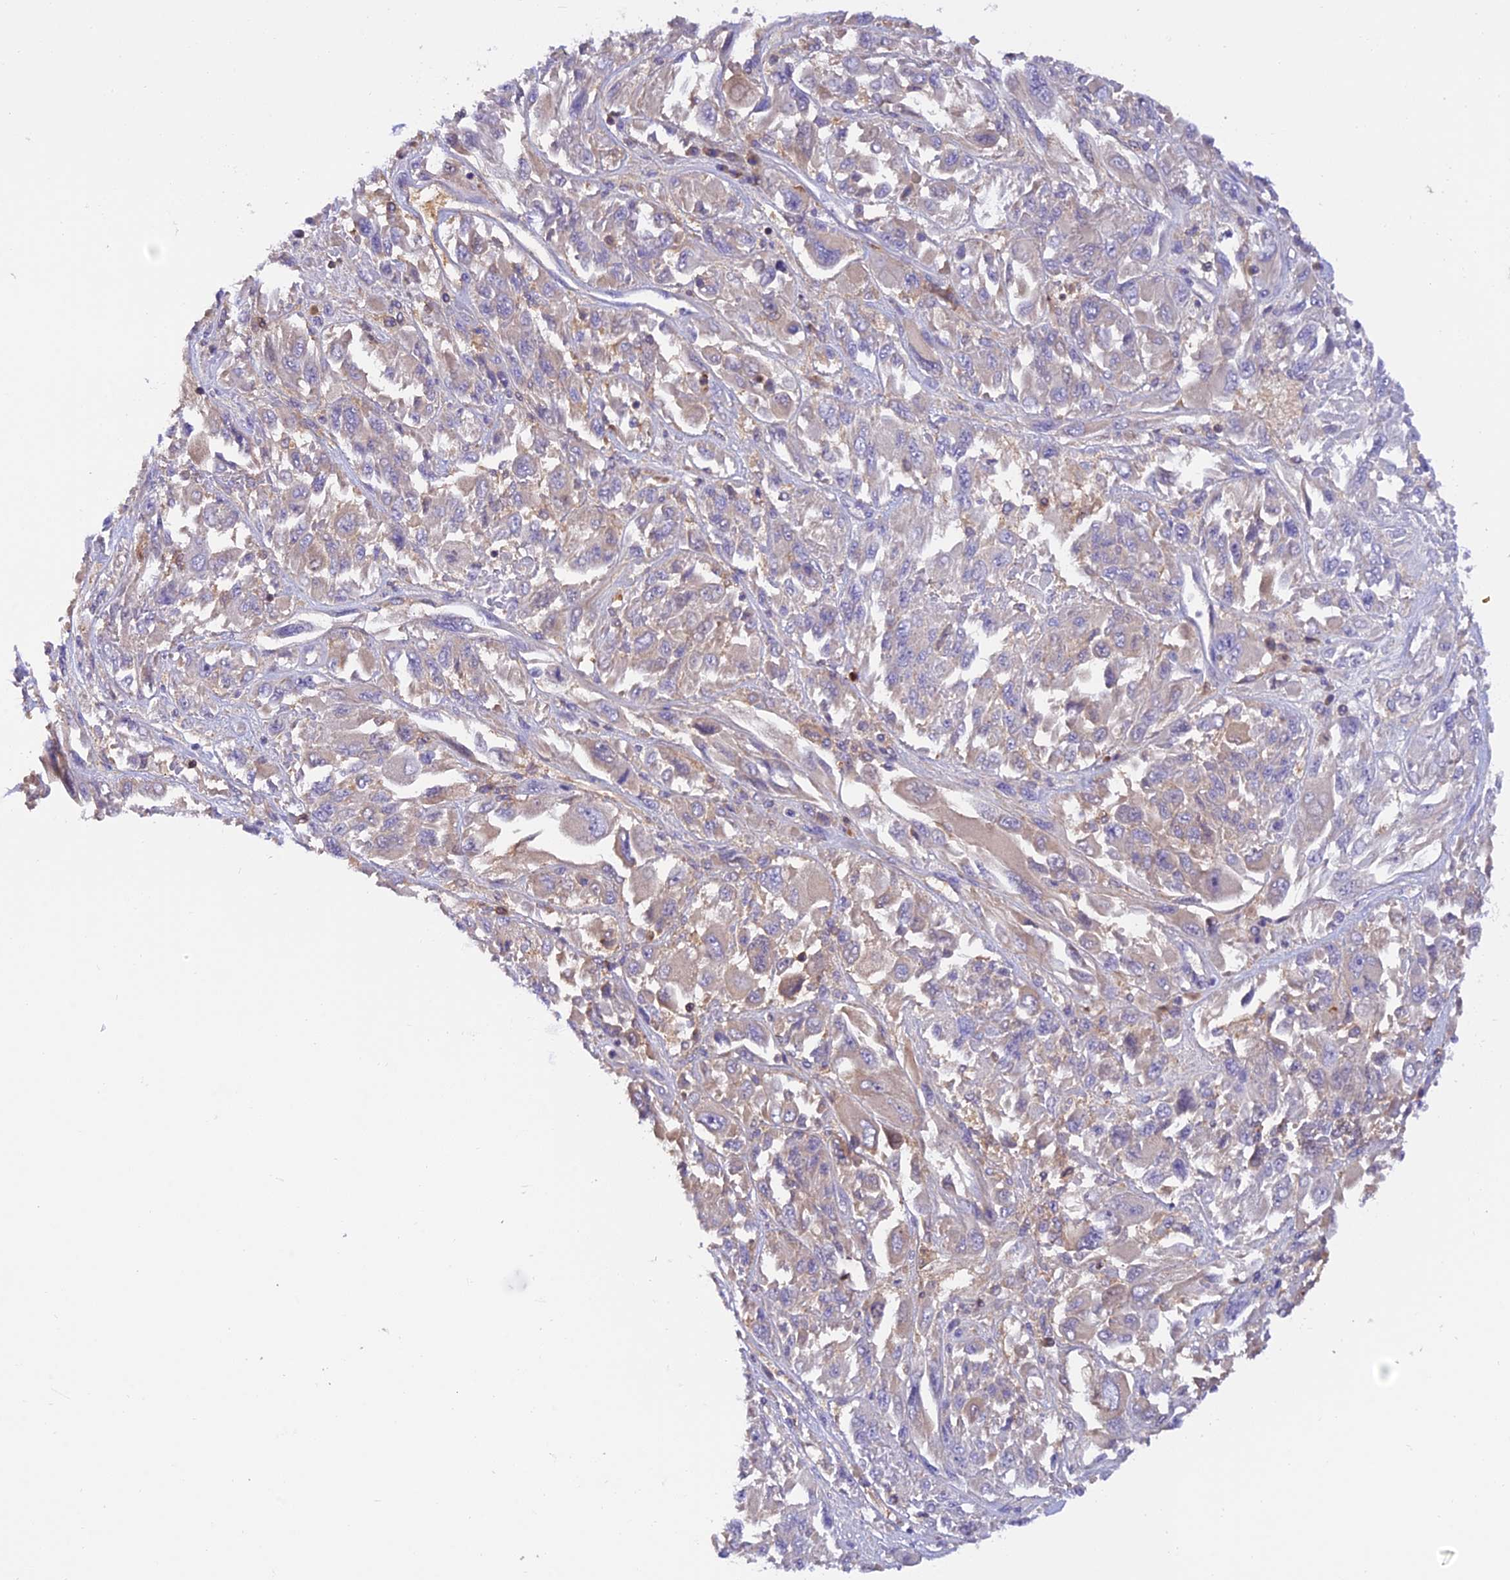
{"staining": {"intensity": "negative", "quantity": "none", "location": "none"}, "tissue": "melanoma", "cell_type": "Tumor cells", "image_type": "cancer", "snomed": [{"axis": "morphology", "description": "Malignant melanoma, NOS"}, {"axis": "topography", "description": "Skin"}], "caption": "High power microscopy photomicrograph of an immunohistochemistry photomicrograph of melanoma, revealing no significant expression in tumor cells.", "gene": "LPXN", "patient": {"sex": "female", "age": 91}}